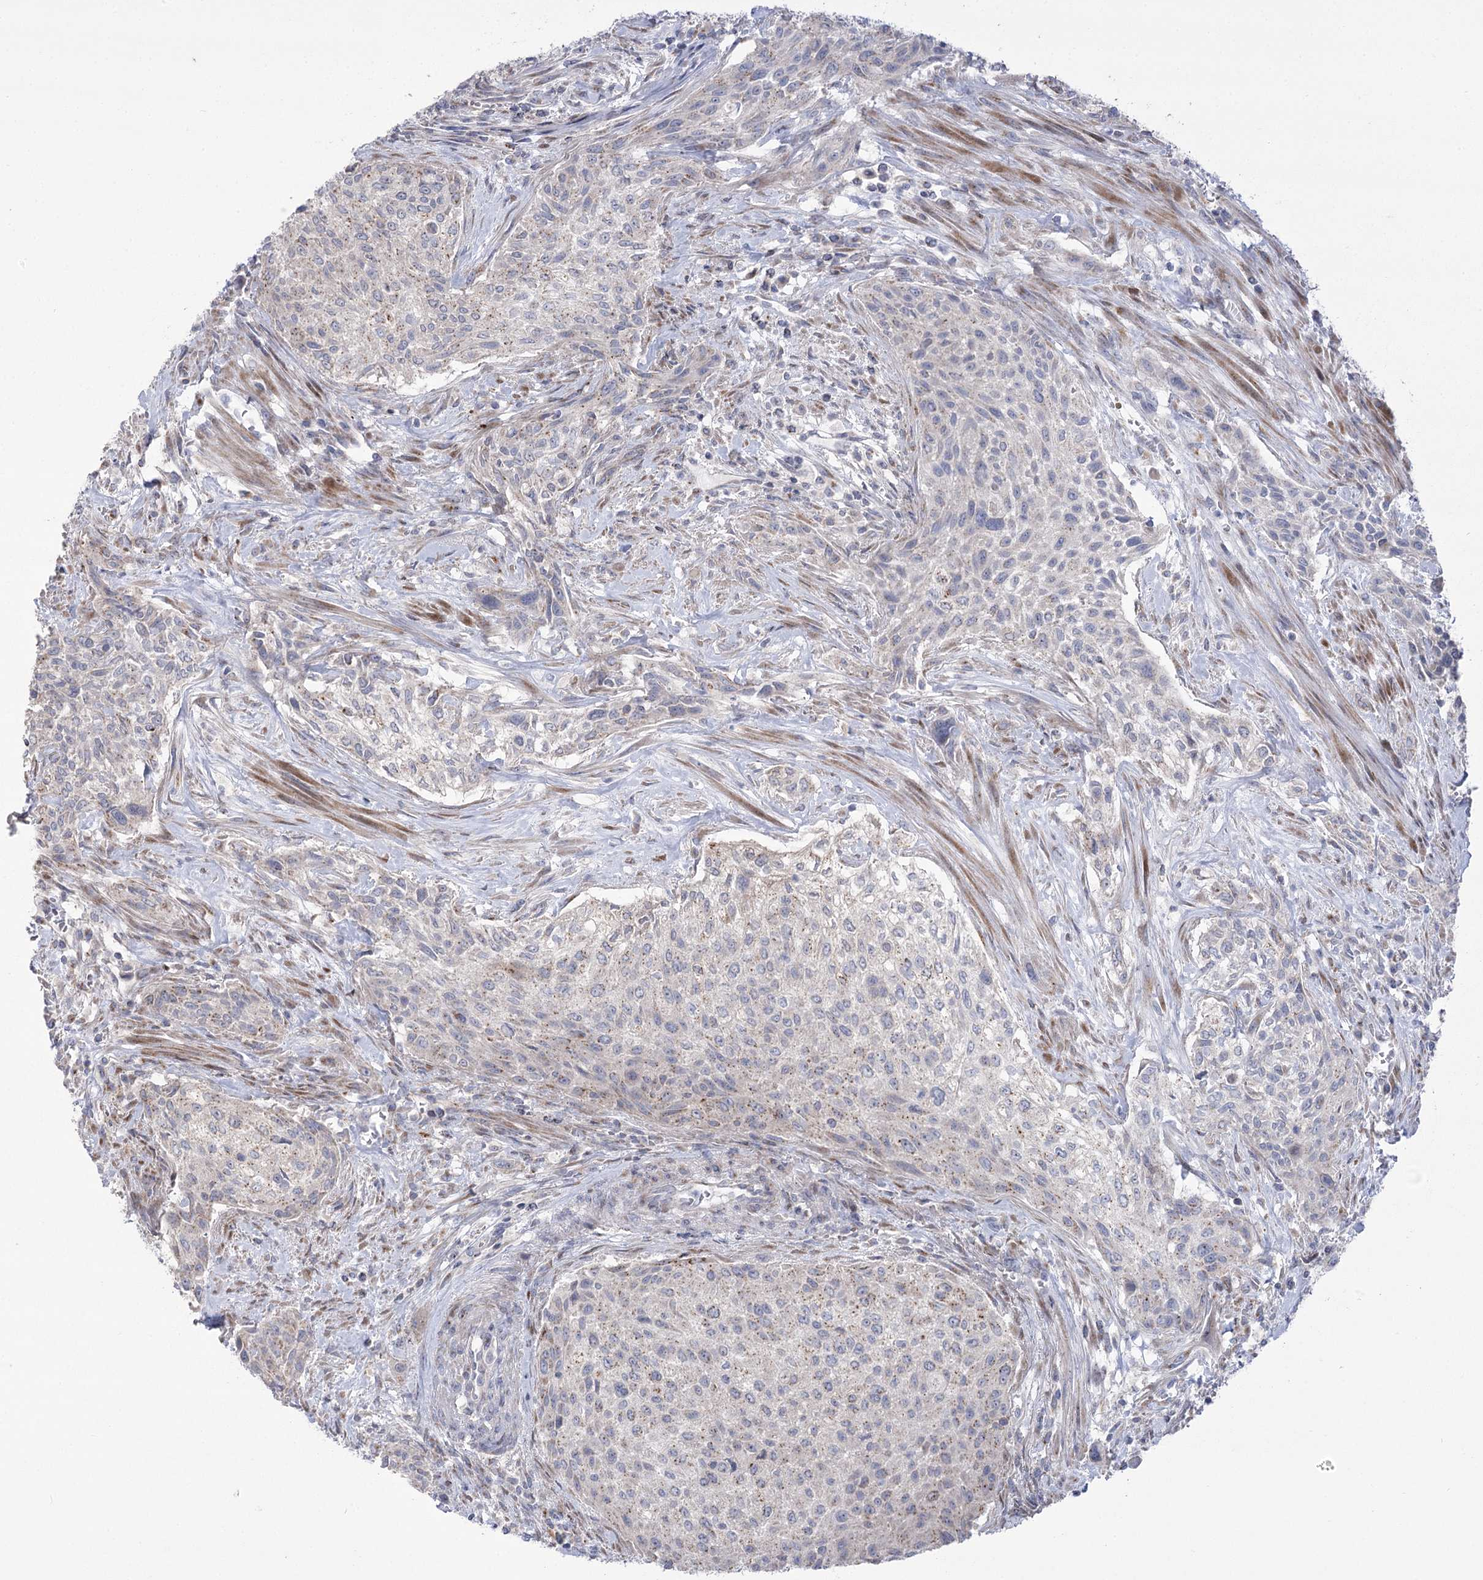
{"staining": {"intensity": "weak", "quantity": "<25%", "location": "cytoplasmic/membranous"}, "tissue": "urothelial cancer", "cell_type": "Tumor cells", "image_type": "cancer", "snomed": [{"axis": "morphology", "description": "Normal tissue, NOS"}, {"axis": "morphology", "description": "Urothelial carcinoma, NOS"}, {"axis": "topography", "description": "Urinary bladder"}, {"axis": "topography", "description": "Peripheral nerve tissue"}], "caption": "Tumor cells are negative for brown protein staining in transitional cell carcinoma.", "gene": "NME7", "patient": {"sex": "male", "age": 35}}